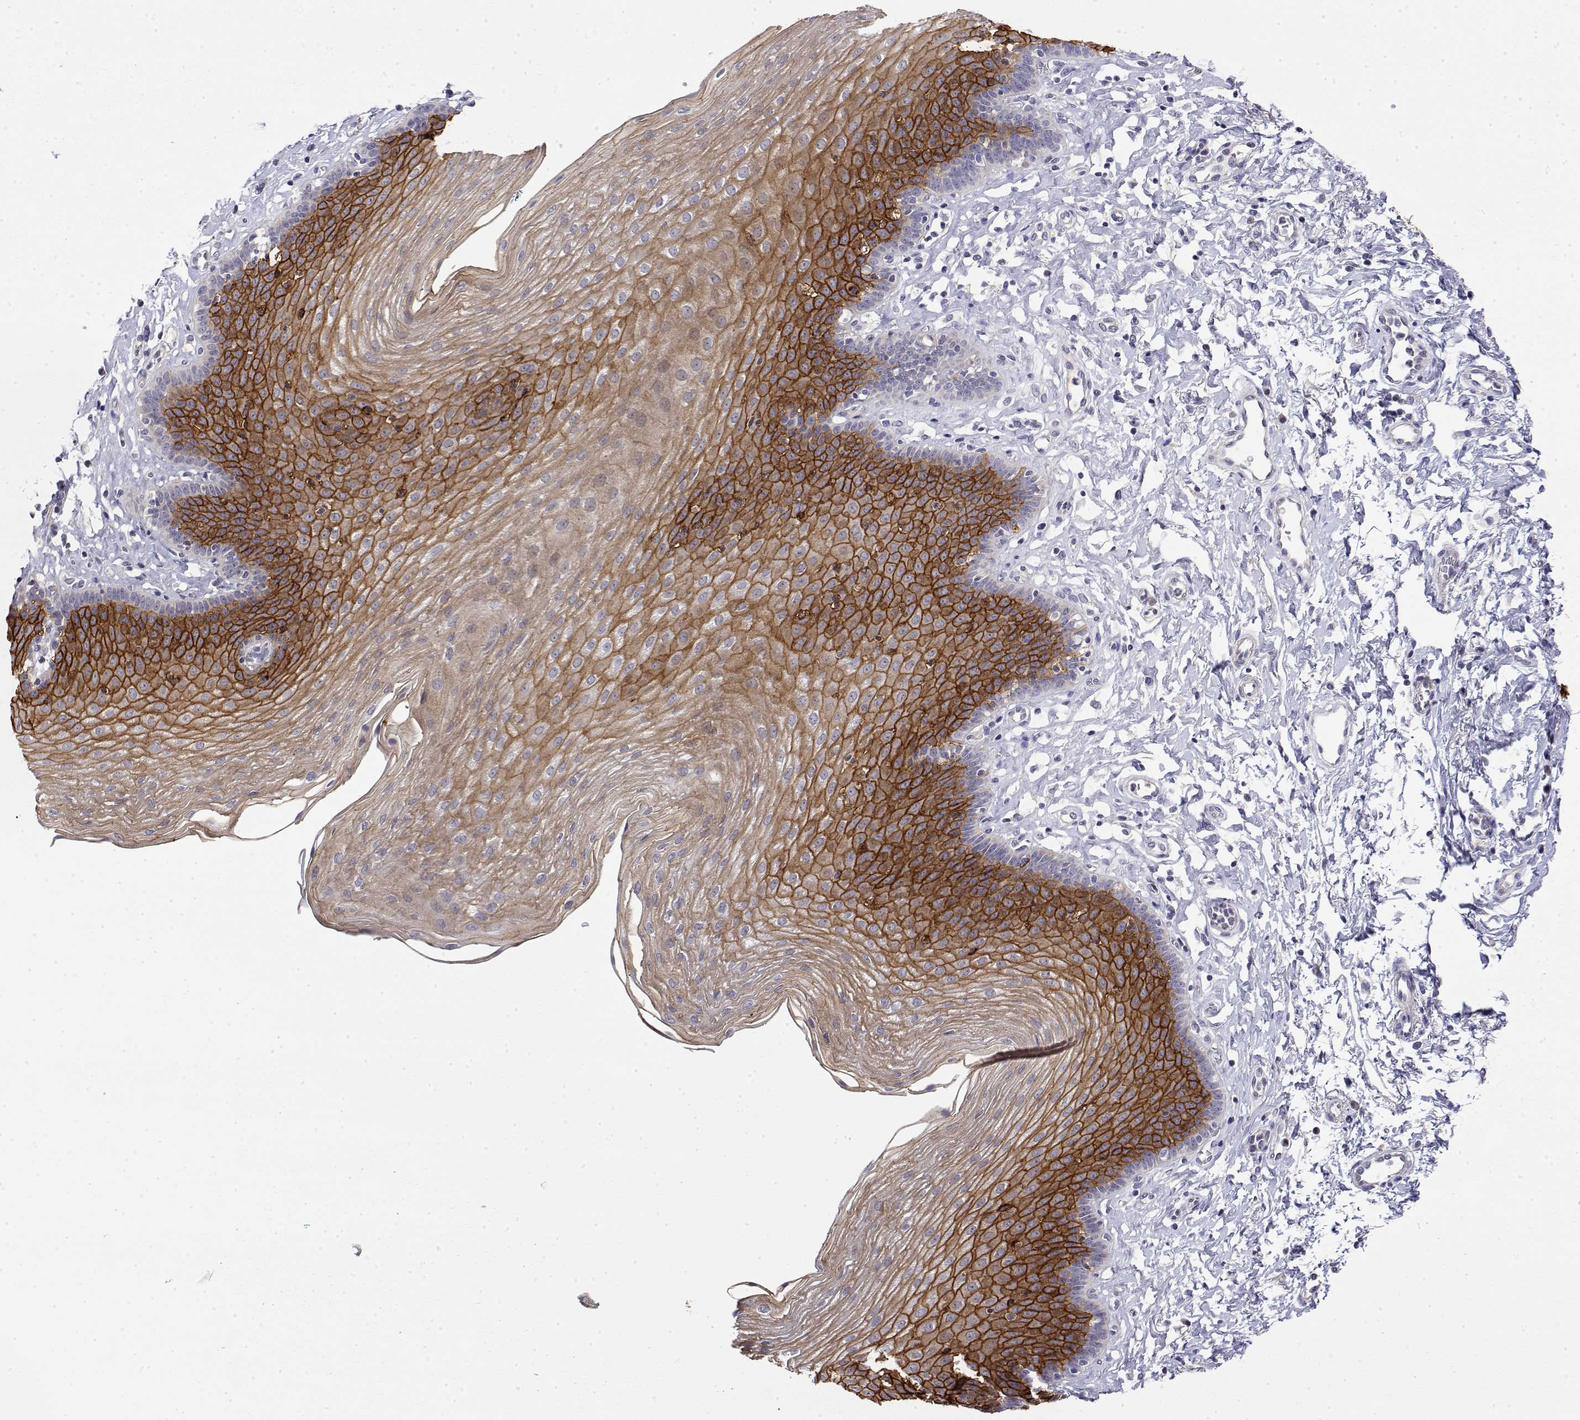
{"staining": {"intensity": "strong", "quantity": ">75%", "location": "cytoplasmic/membranous"}, "tissue": "esophagus", "cell_type": "Squamous epithelial cells", "image_type": "normal", "snomed": [{"axis": "morphology", "description": "Normal tissue, NOS"}, {"axis": "topography", "description": "Esophagus"}], "caption": "Human esophagus stained for a protein (brown) shows strong cytoplasmic/membranous positive staining in approximately >75% of squamous epithelial cells.", "gene": "LY6D", "patient": {"sex": "female", "age": 81}}